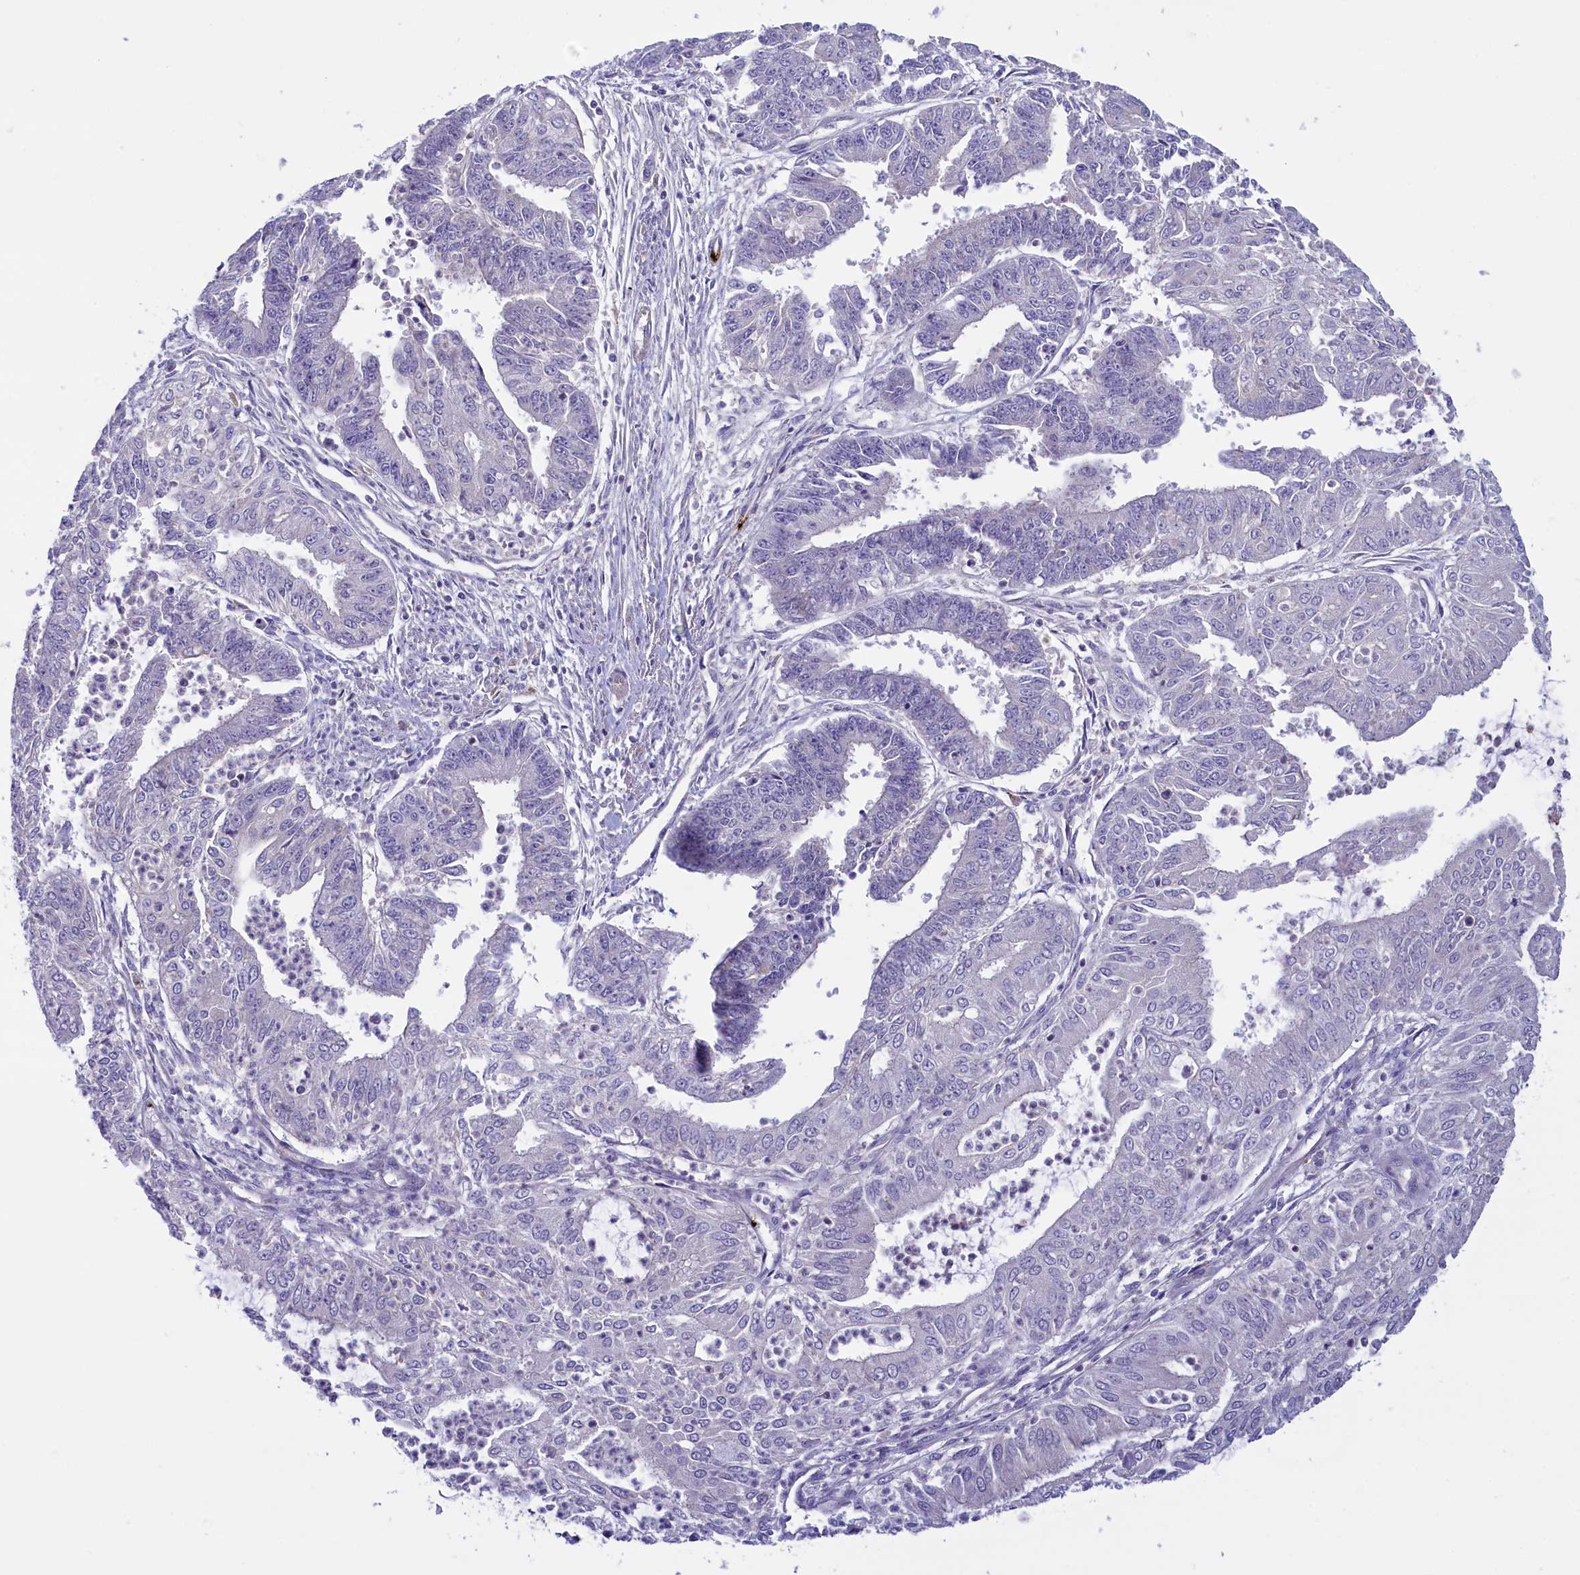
{"staining": {"intensity": "negative", "quantity": "none", "location": "none"}, "tissue": "endometrial cancer", "cell_type": "Tumor cells", "image_type": "cancer", "snomed": [{"axis": "morphology", "description": "Adenocarcinoma, NOS"}, {"axis": "topography", "description": "Endometrium"}], "caption": "Immunohistochemistry photomicrograph of neoplastic tissue: adenocarcinoma (endometrial) stained with DAB (3,3'-diaminobenzidine) demonstrates no significant protein staining in tumor cells.", "gene": "HEATR3", "patient": {"sex": "female", "age": 73}}